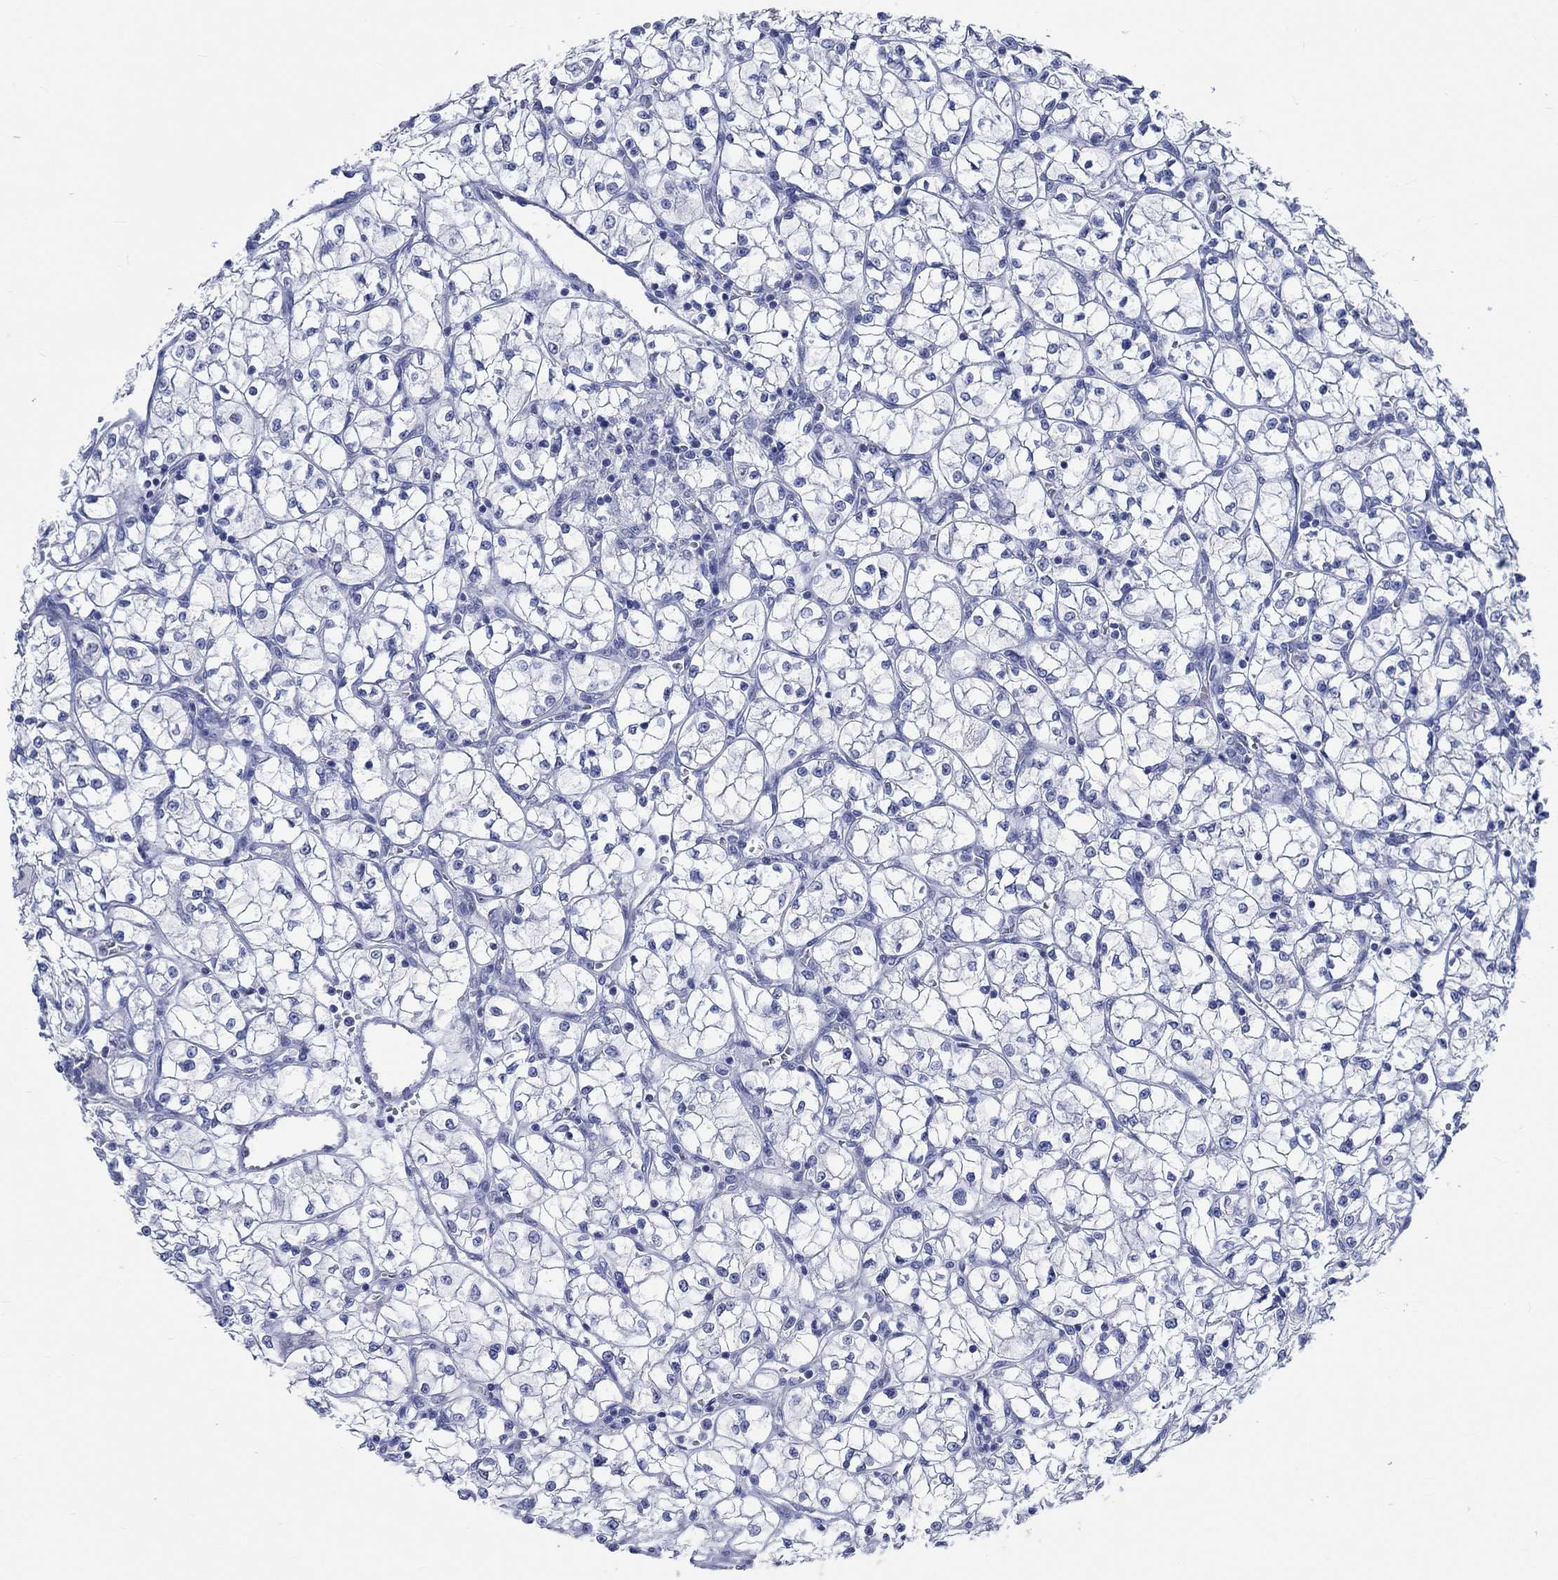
{"staining": {"intensity": "negative", "quantity": "none", "location": "none"}, "tissue": "renal cancer", "cell_type": "Tumor cells", "image_type": "cancer", "snomed": [{"axis": "morphology", "description": "Adenocarcinoma, NOS"}, {"axis": "topography", "description": "Kidney"}], "caption": "IHC image of human renal cancer (adenocarcinoma) stained for a protein (brown), which shows no expression in tumor cells.", "gene": "C4orf47", "patient": {"sex": "female", "age": 64}}